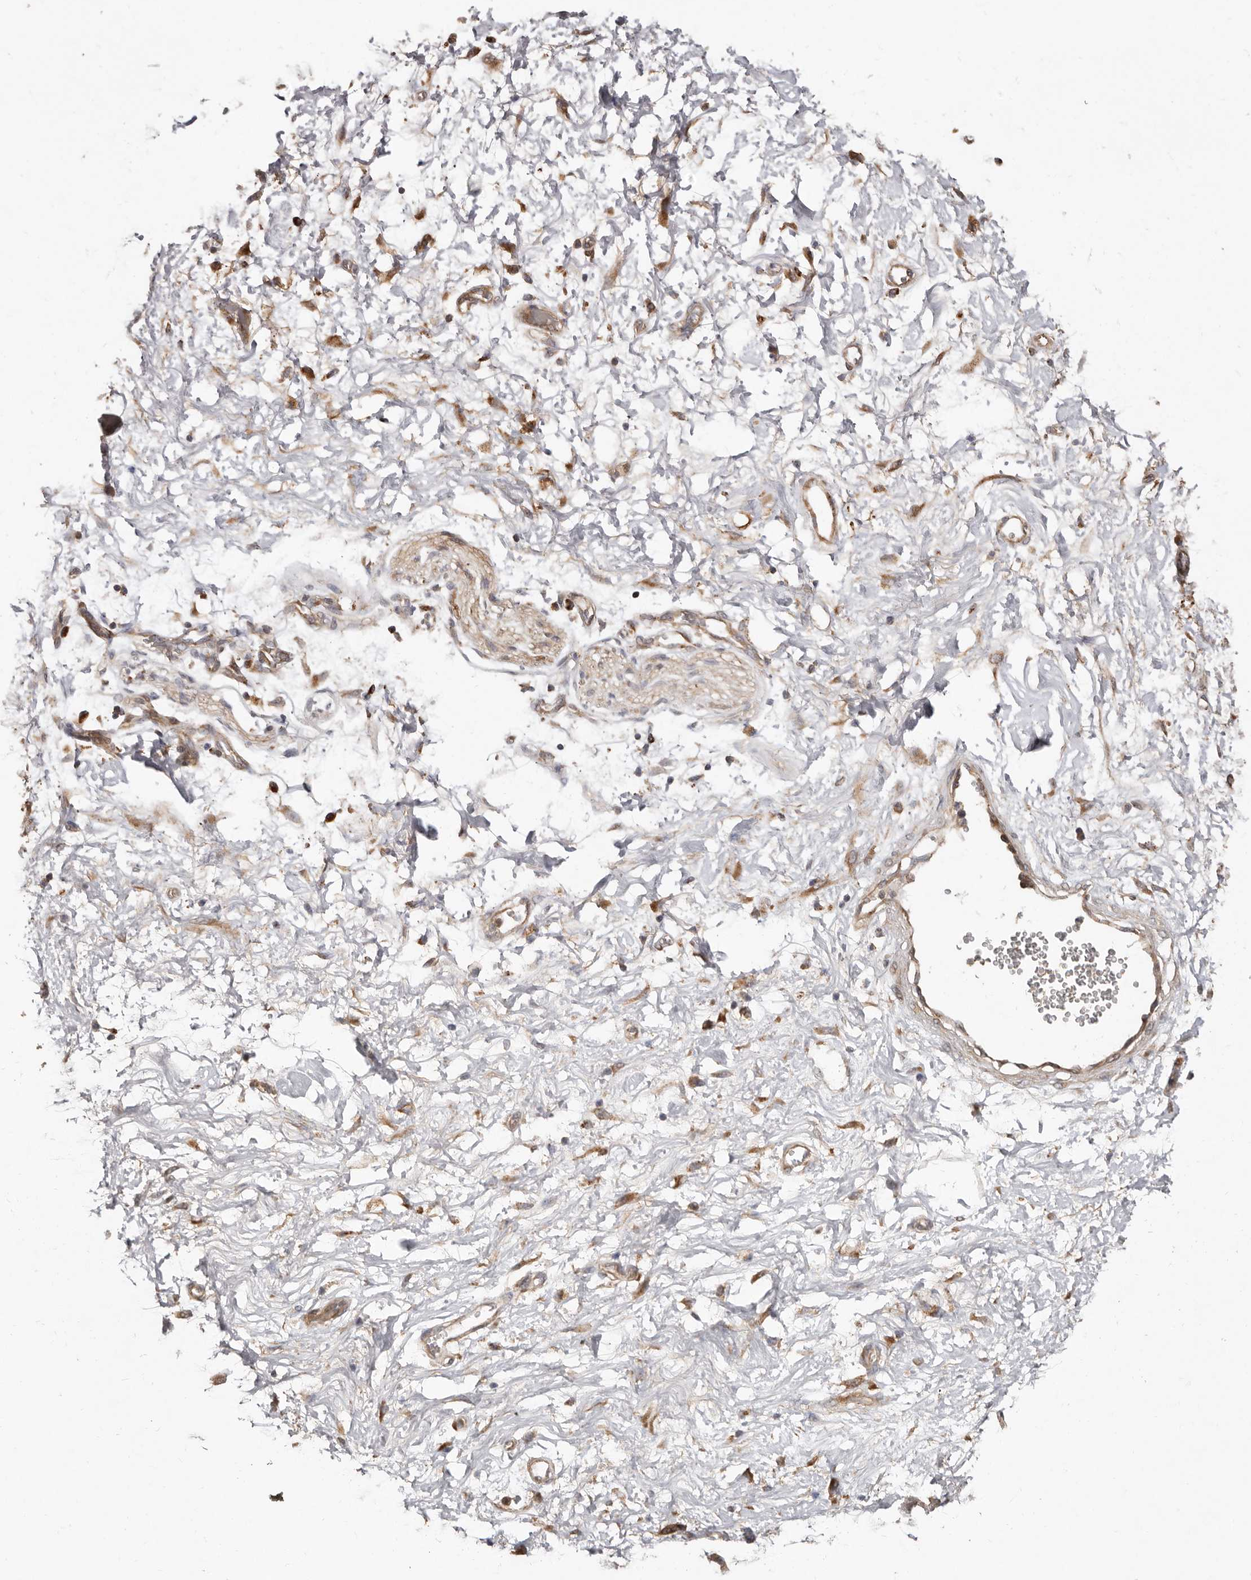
{"staining": {"intensity": "moderate", "quantity": ">75%", "location": "cytoplasmic/membranous"}, "tissue": "soft tissue", "cell_type": "Fibroblasts", "image_type": "normal", "snomed": [{"axis": "morphology", "description": "Normal tissue, NOS"}, {"axis": "morphology", "description": "Adenocarcinoma, NOS"}, {"axis": "topography", "description": "Pancreas"}, {"axis": "topography", "description": "Peripheral nerve tissue"}], "caption": "Fibroblasts reveal medium levels of moderate cytoplasmic/membranous staining in about >75% of cells in unremarkable soft tissue. Ihc stains the protein of interest in brown and the nuclei are stained blue.", "gene": "GOT1L1", "patient": {"sex": "male", "age": 59}}